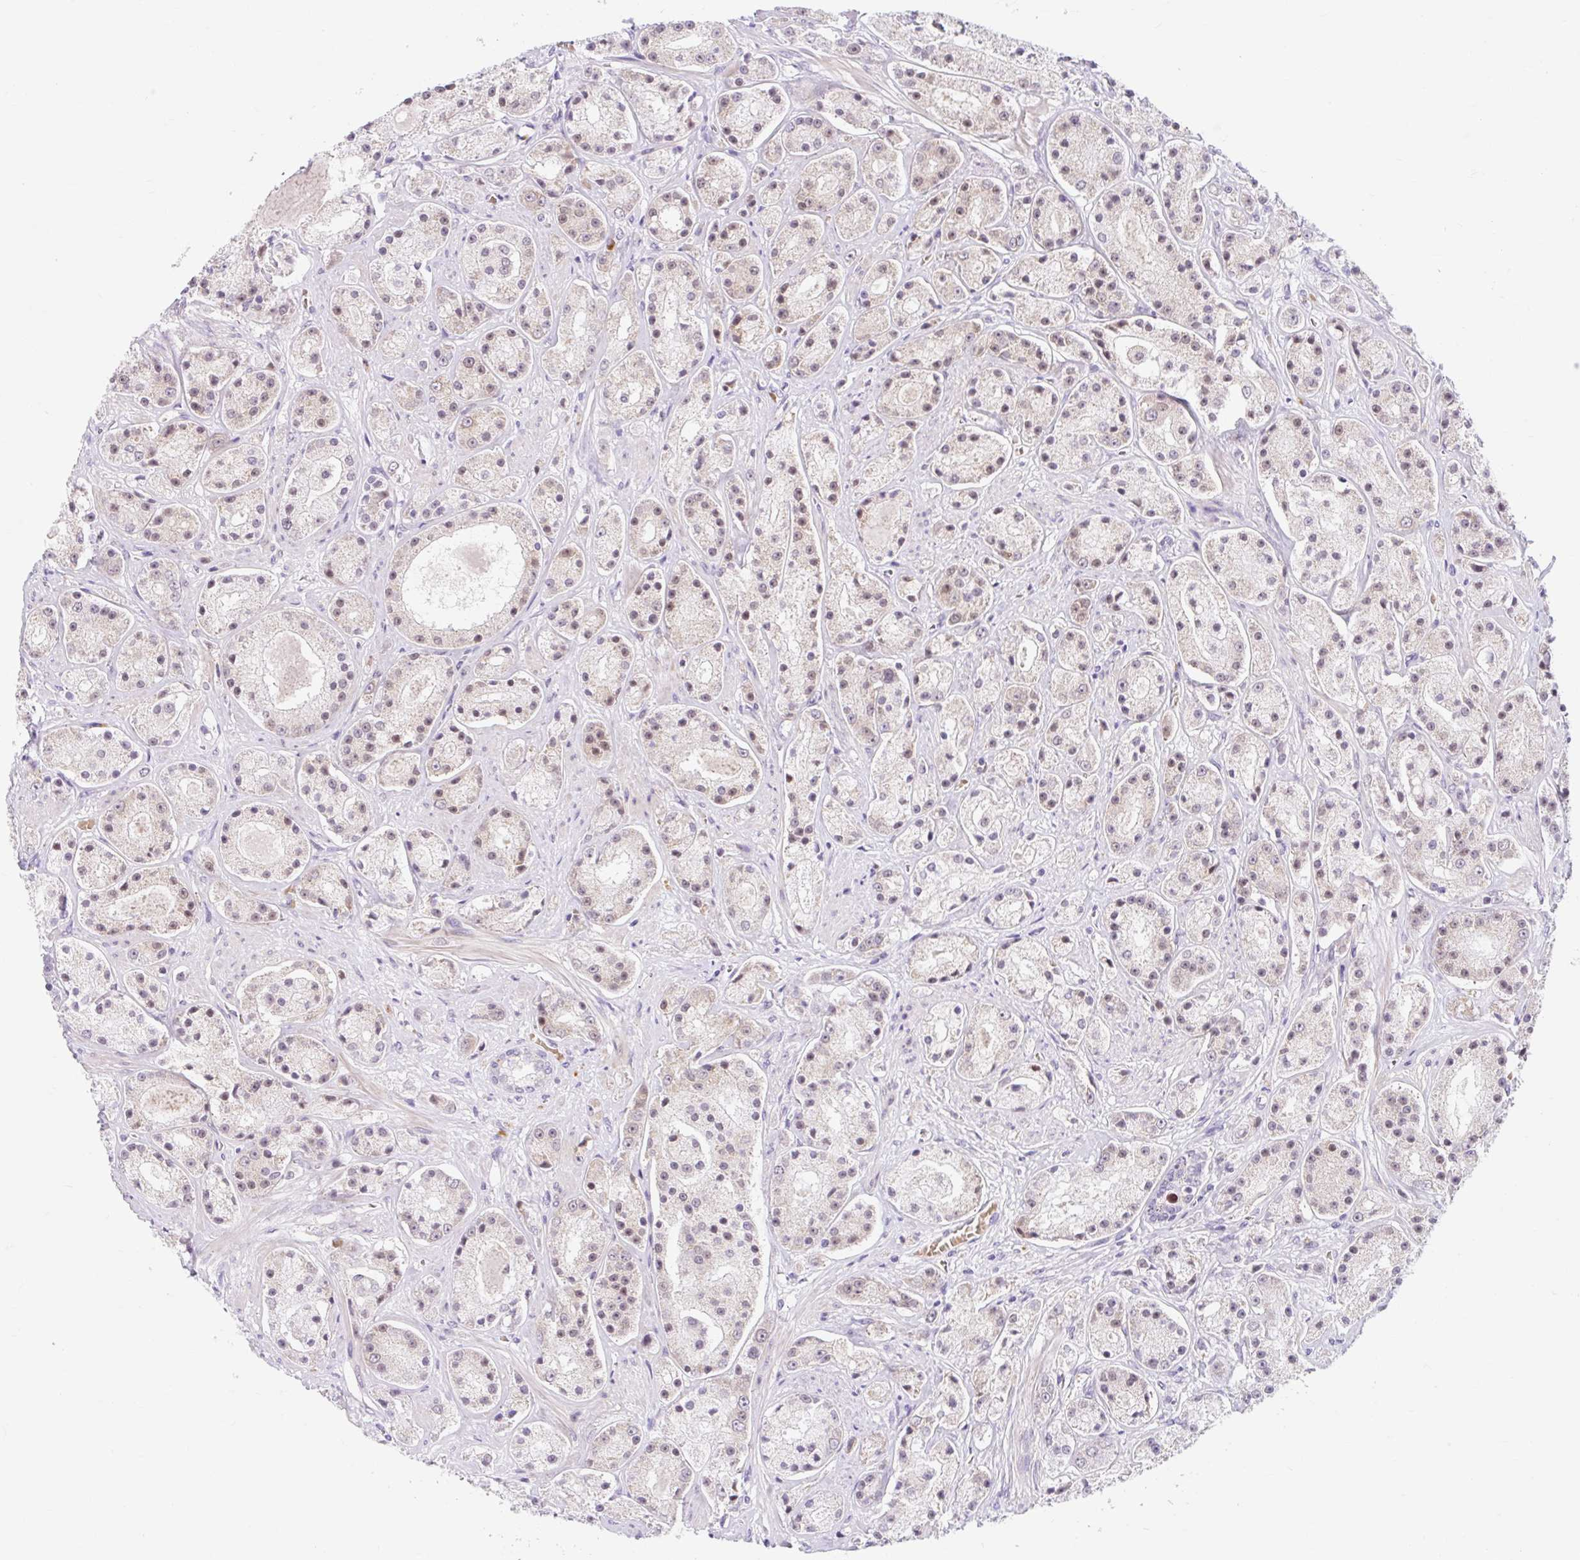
{"staining": {"intensity": "negative", "quantity": "none", "location": "none"}, "tissue": "prostate cancer", "cell_type": "Tumor cells", "image_type": "cancer", "snomed": [{"axis": "morphology", "description": "Adenocarcinoma, High grade"}, {"axis": "topography", "description": "Prostate"}], "caption": "Immunohistochemistry (IHC) of human adenocarcinoma (high-grade) (prostate) demonstrates no expression in tumor cells.", "gene": "SRSF10", "patient": {"sex": "male", "age": 67}}